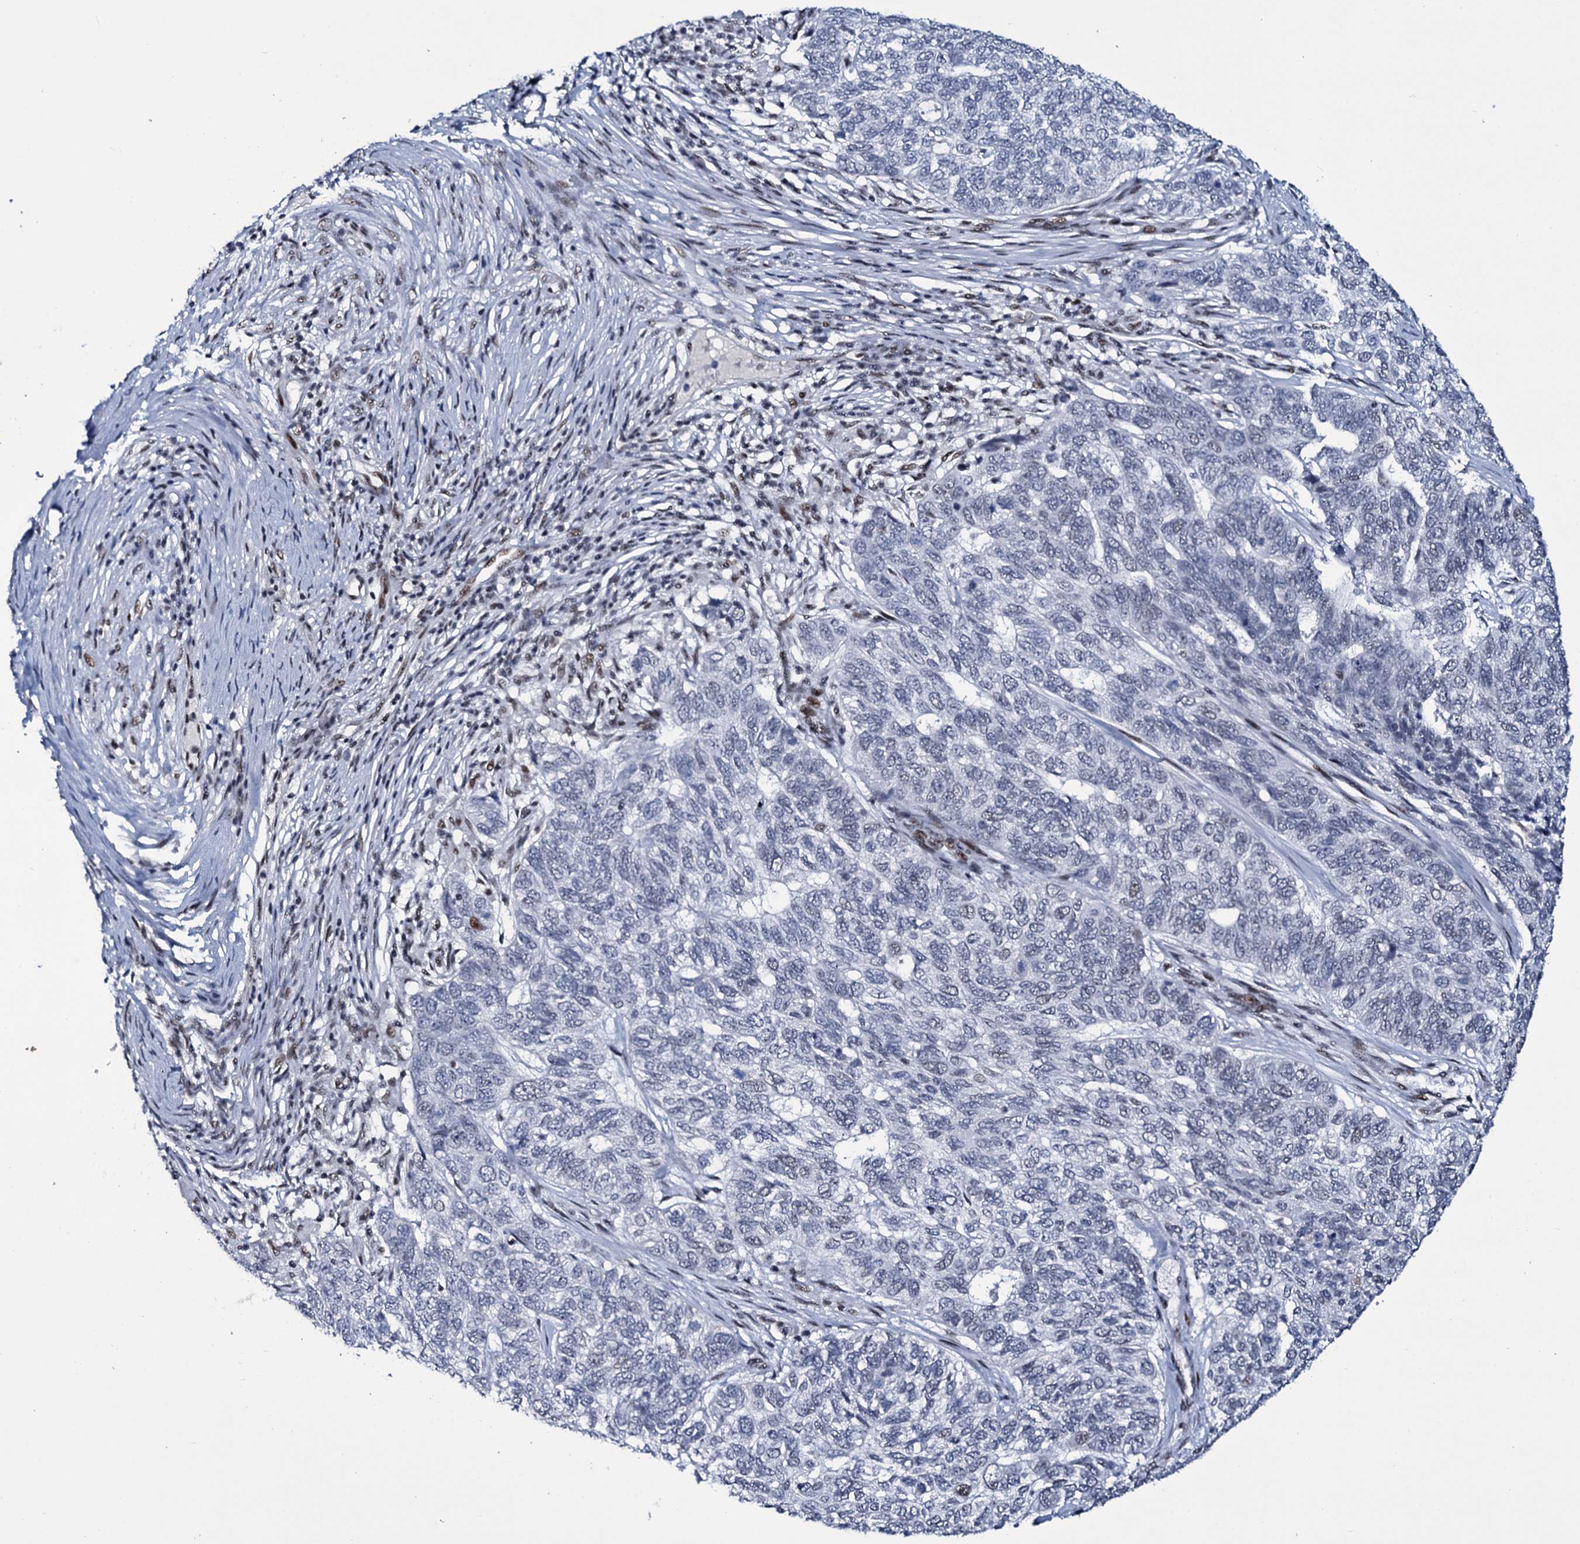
{"staining": {"intensity": "negative", "quantity": "none", "location": "none"}, "tissue": "skin cancer", "cell_type": "Tumor cells", "image_type": "cancer", "snomed": [{"axis": "morphology", "description": "Basal cell carcinoma"}, {"axis": "topography", "description": "Skin"}], "caption": "This is an immunohistochemistry histopathology image of skin cancer. There is no staining in tumor cells.", "gene": "ZMIZ2", "patient": {"sex": "female", "age": 65}}